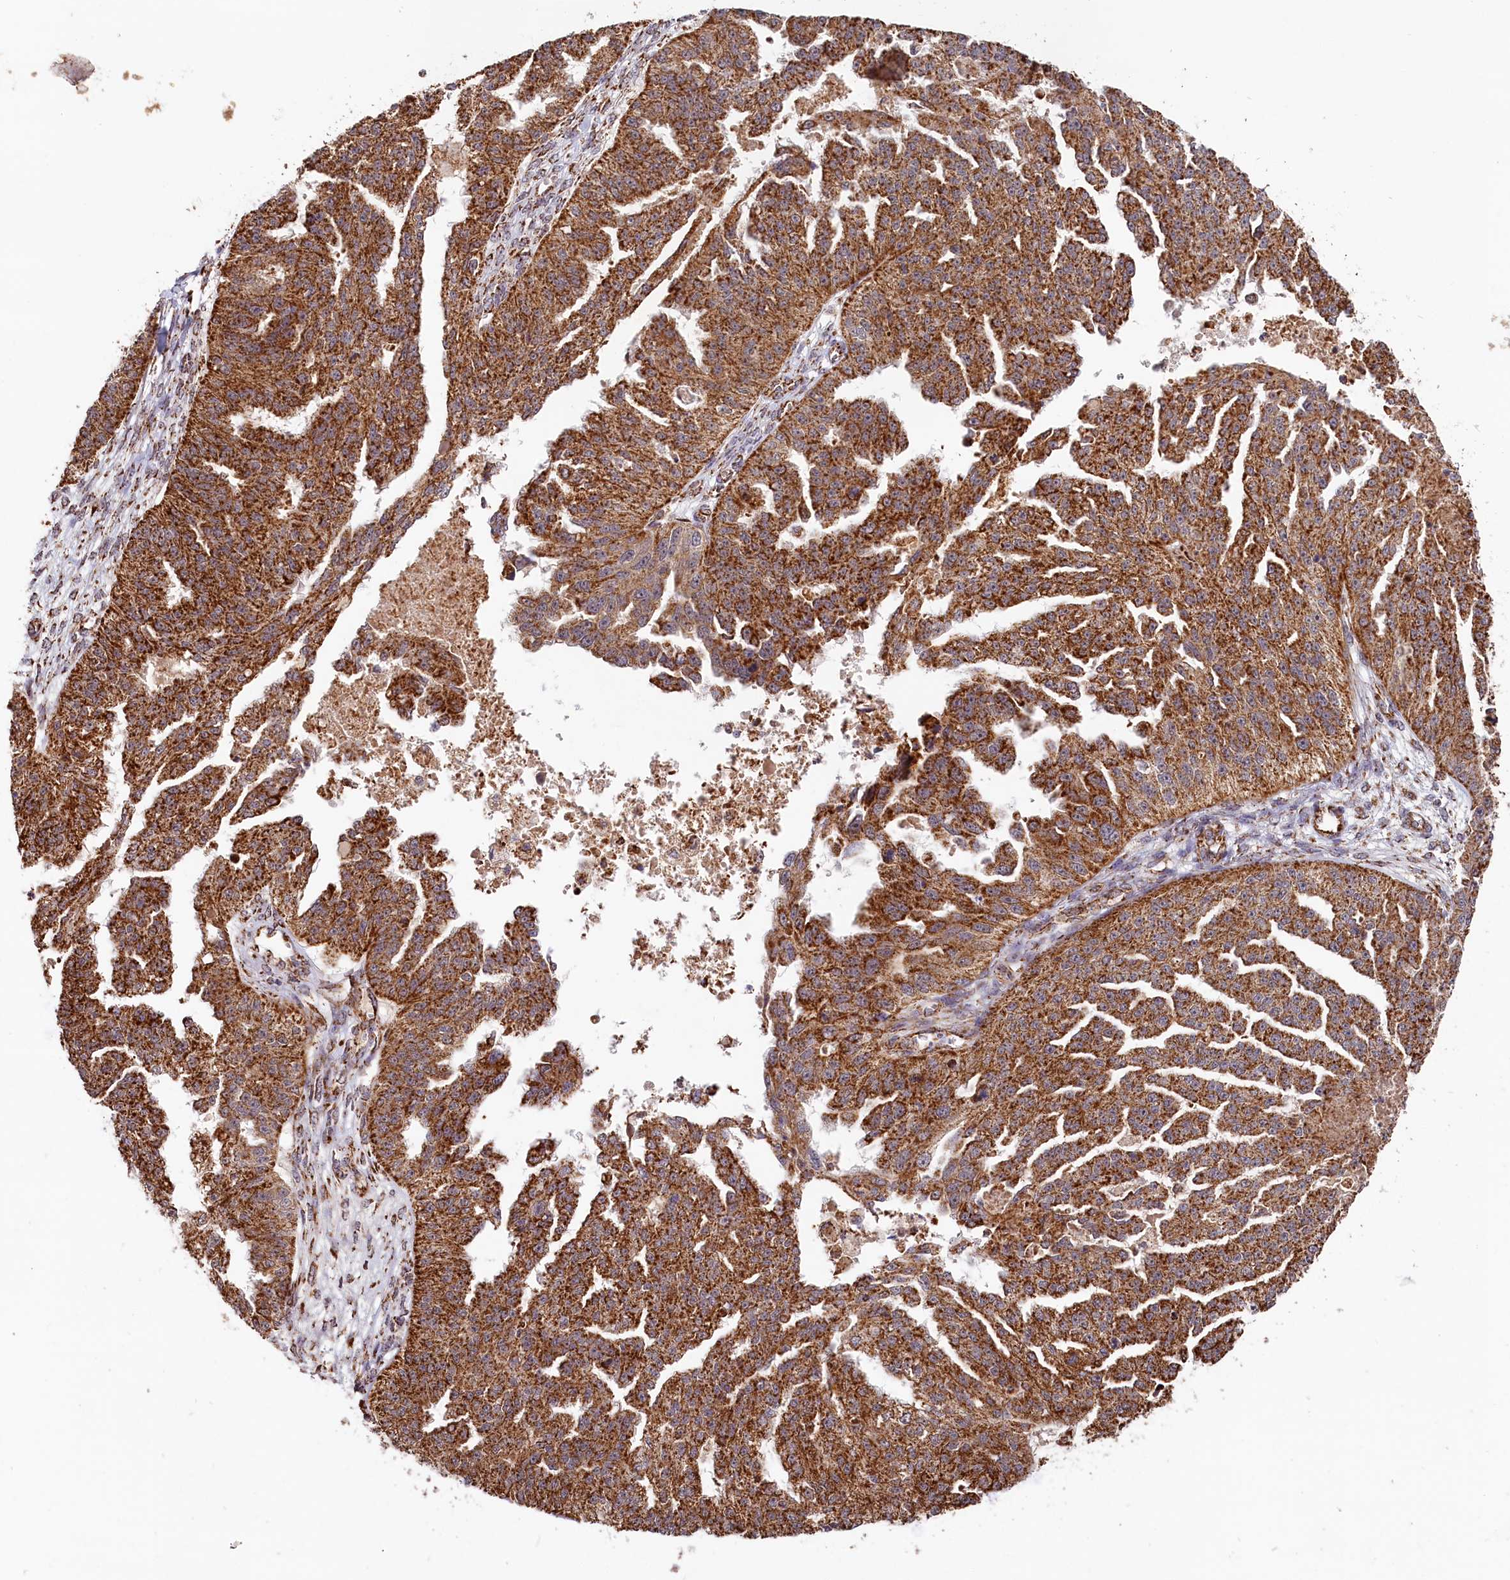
{"staining": {"intensity": "strong", "quantity": ">75%", "location": "cytoplasmic/membranous"}, "tissue": "ovarian cancer", "cell_type": "Tumor cells", "image_type": "cancer", "snomed": [{"axis": "morphology", "description": "Cystadenocarcinoma, serous, NOS"}, {"axis": "topography", "description": "Ovary"}], "caption": "High-power microscopy captured an immunohistochemistry (IHC) photomicrograph of ovarian cancer, revealing strong cytoplasmic/membranous expression in approximately >75% of tumor cells.", "gene": "MACROD1", "patient": {"sex": "female", "age": 58}}